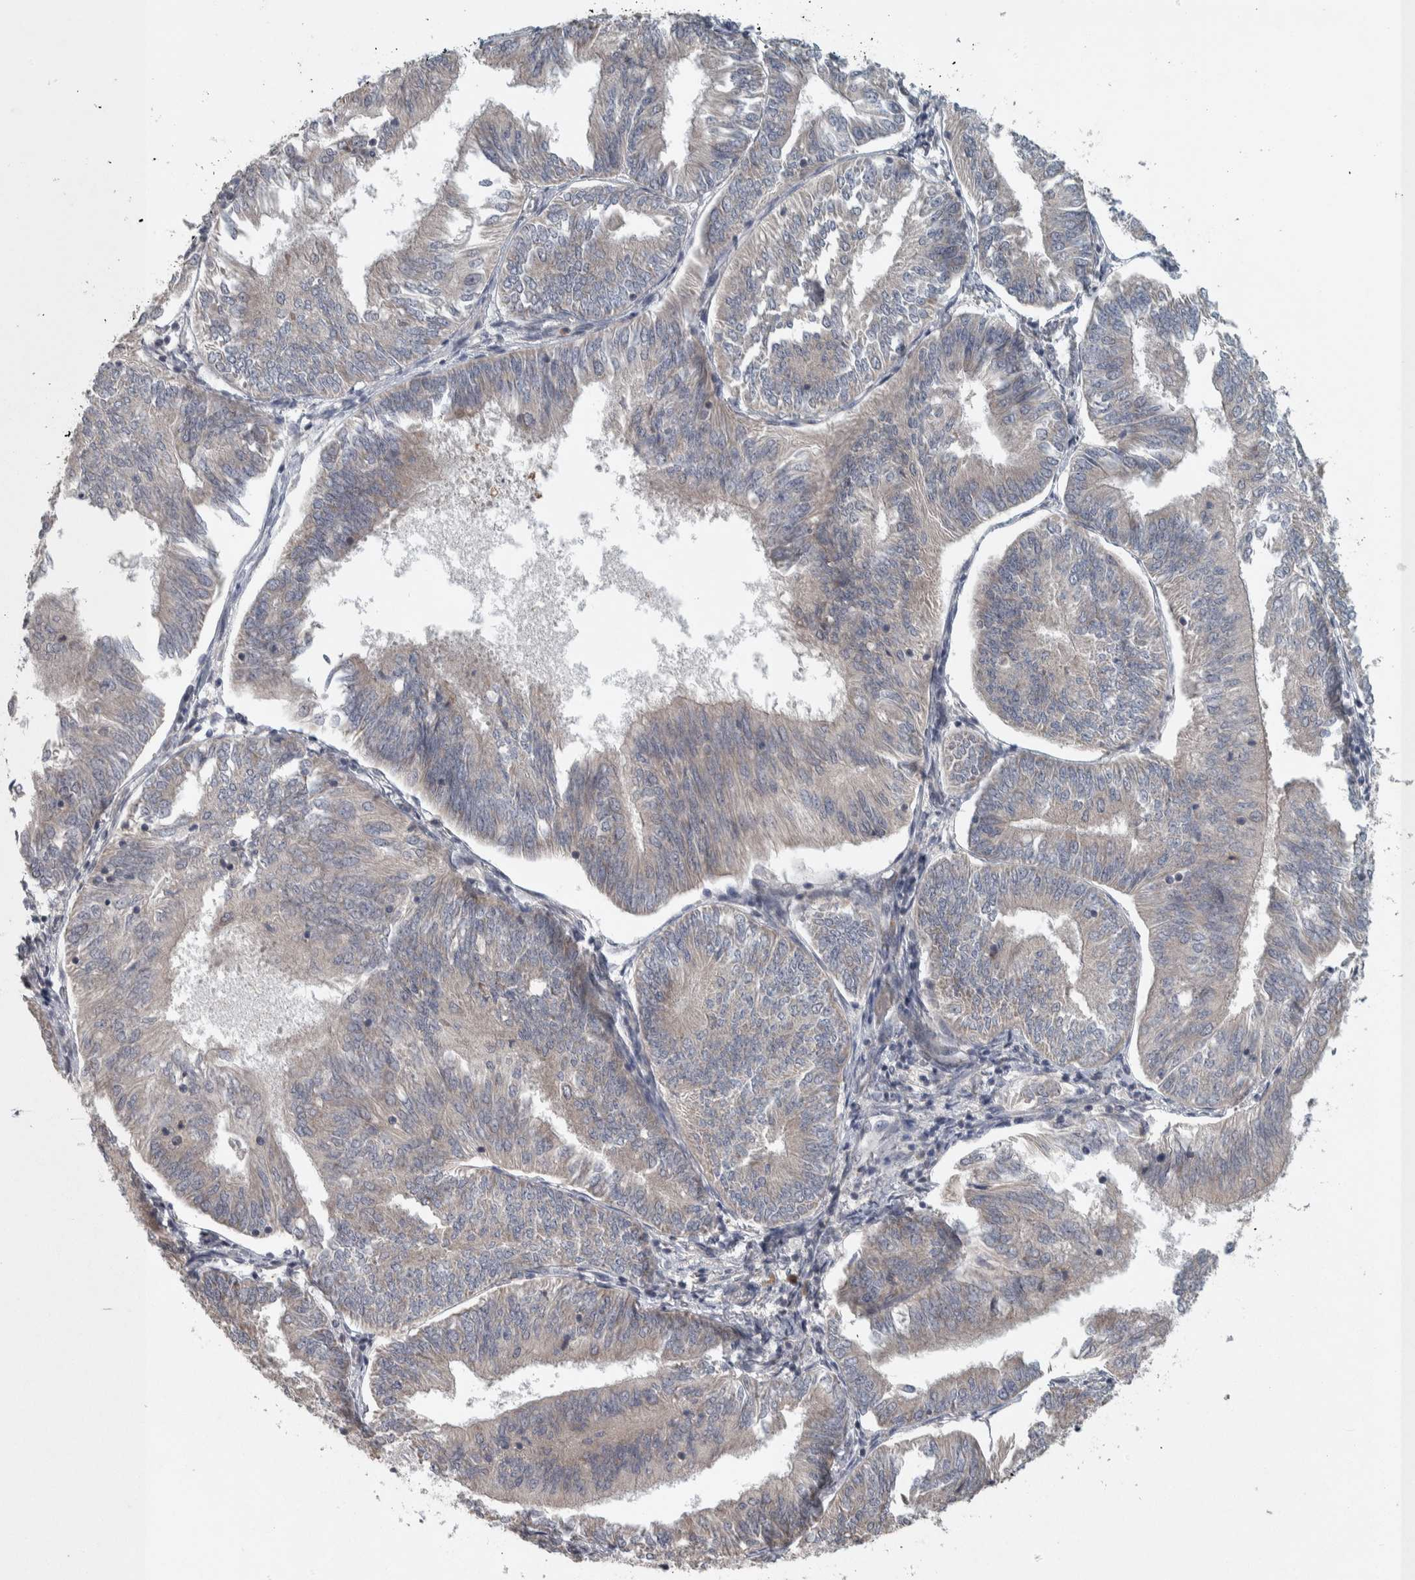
{"staining": {"intensity": "weak", "quantity": "<25%", "location": "cytoplasmic/membranous"}, "tissue": "endometrial cancer", "cell_type": "Tumor cells", "image_type": "cancer", "snomed": [{"axis": "morphology", "description": "Adenocarcinoma, NOS"}, {"axis": "topography", "description": "Endometrium"}], "caption": "Immunohistochemistry (IHC) of endometrial adenocarcinoma shows no positivity in tumor cells.", "gene": "SRP68", "patient": {"sex": "female", "age": 58}}